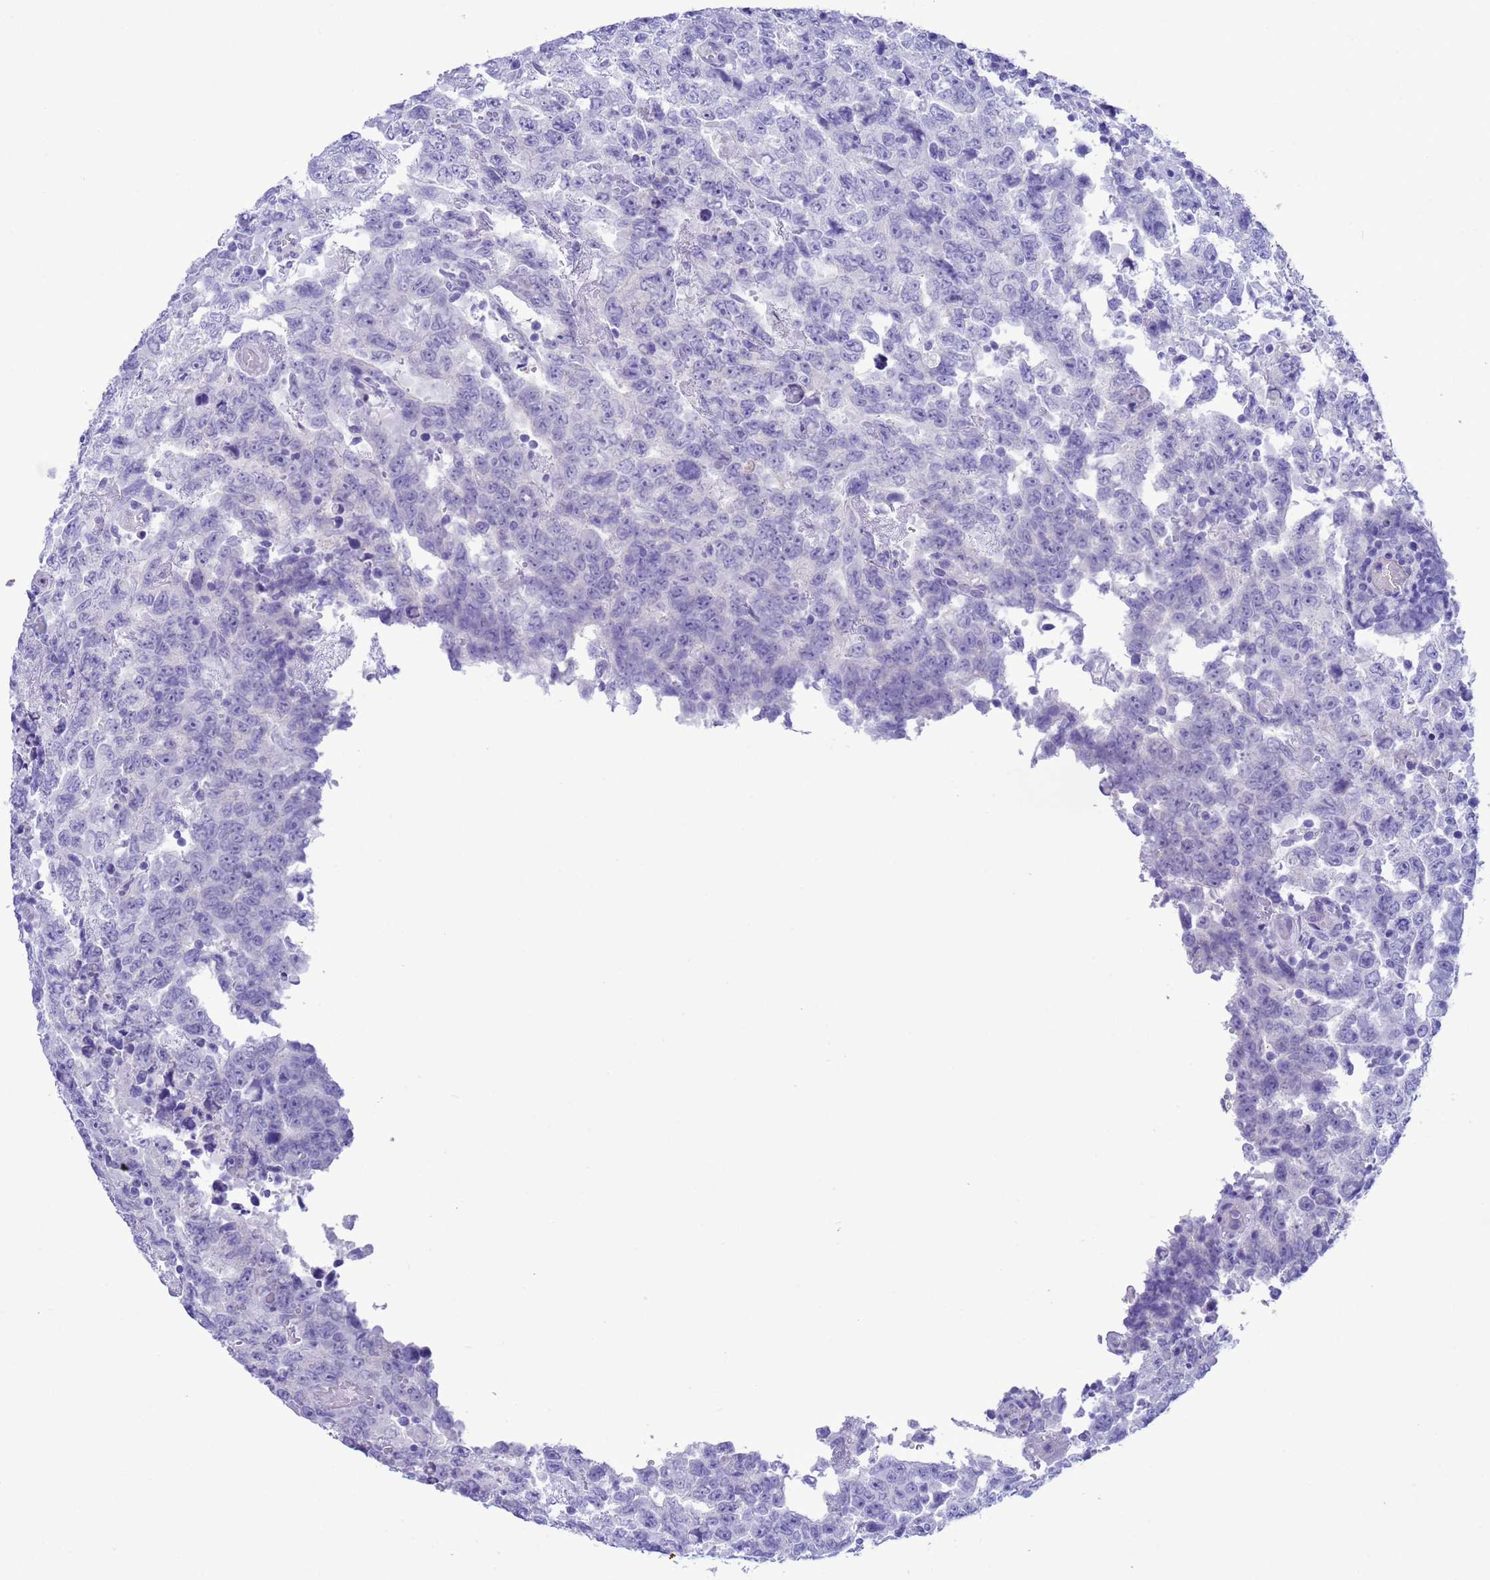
{"staining": {"intensity": "negative", "quantity": "none", "location": "none"}, "tissue": "testis cancer", "cell_type": "Tumor cells", "image_type": "cancer", "snomed": [{"axis": "morphology", "description": "Carcinoma, Embryonal, NOS"}, {"axis": "topography", "description": "Testis"}], "caption": "Protein analysis of testis cancer demonstrates no significant positivity in tumor cells. (Stains: DAB IHC with hematoxylin counter stain, Microscopy: brightfield microscopy at high magnification).", "gene": "GSTM1", "patient": {"sex": "male", "age": 26}}